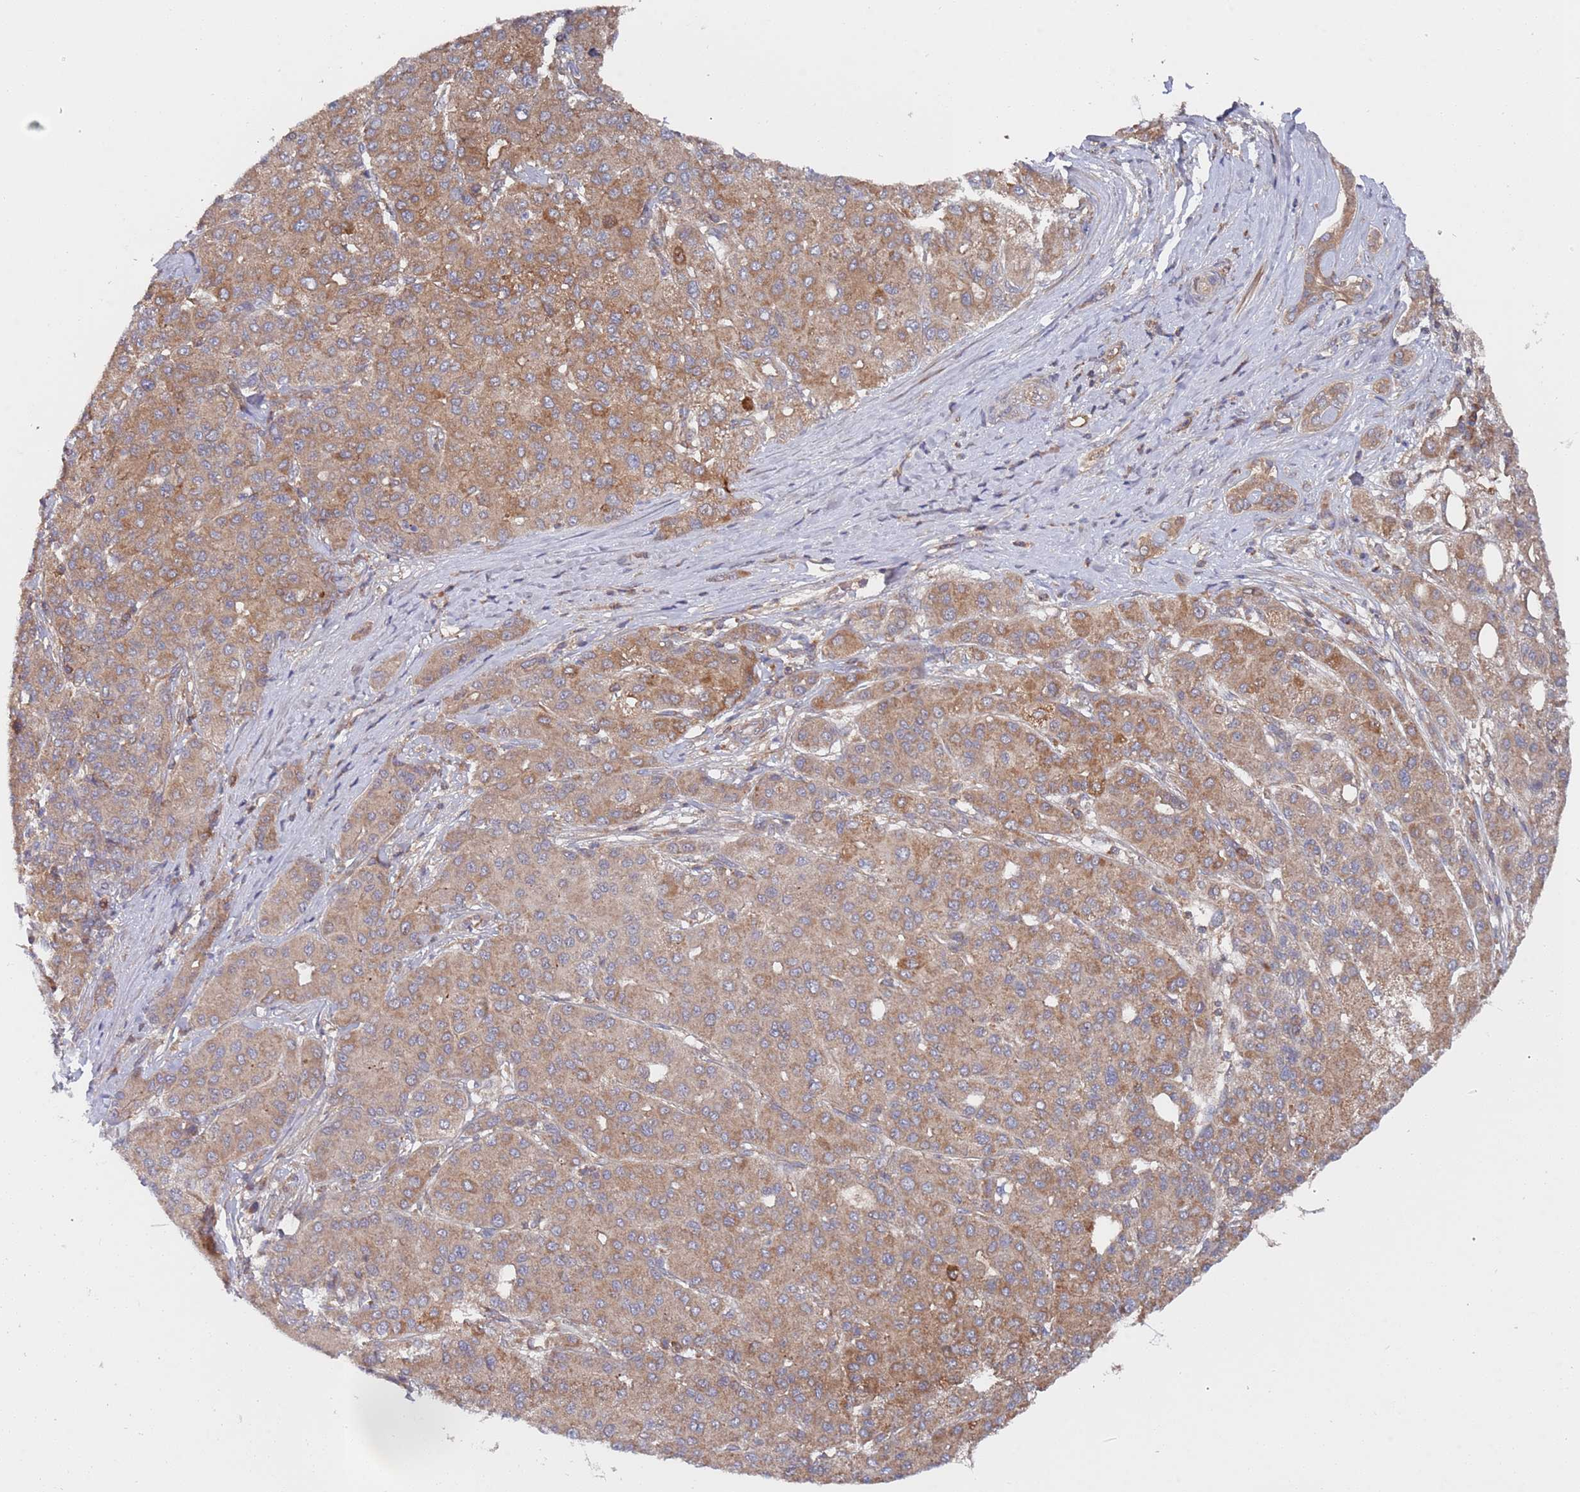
{"staining": {"intensity": "moderate", "quantity": ">75%", "location": "cytoplasmic/membranous"}, "tissue": "liver cancer", "cell_type": "Tumor cells", "image_type": "cancer", "snomed": [{"axis": "morphology", "description": "Carcinoma, Hepatocellular, NOS"}, {"axis": "topography", "description": "Liver"}], "caption": "Protein staining demonstrates moderate cytoplasmic/membranous expression in approximately >75% of tumor cells in liver cancer.", "gene": "DDX60", "patient": {"sex": "male", "age": 65}}